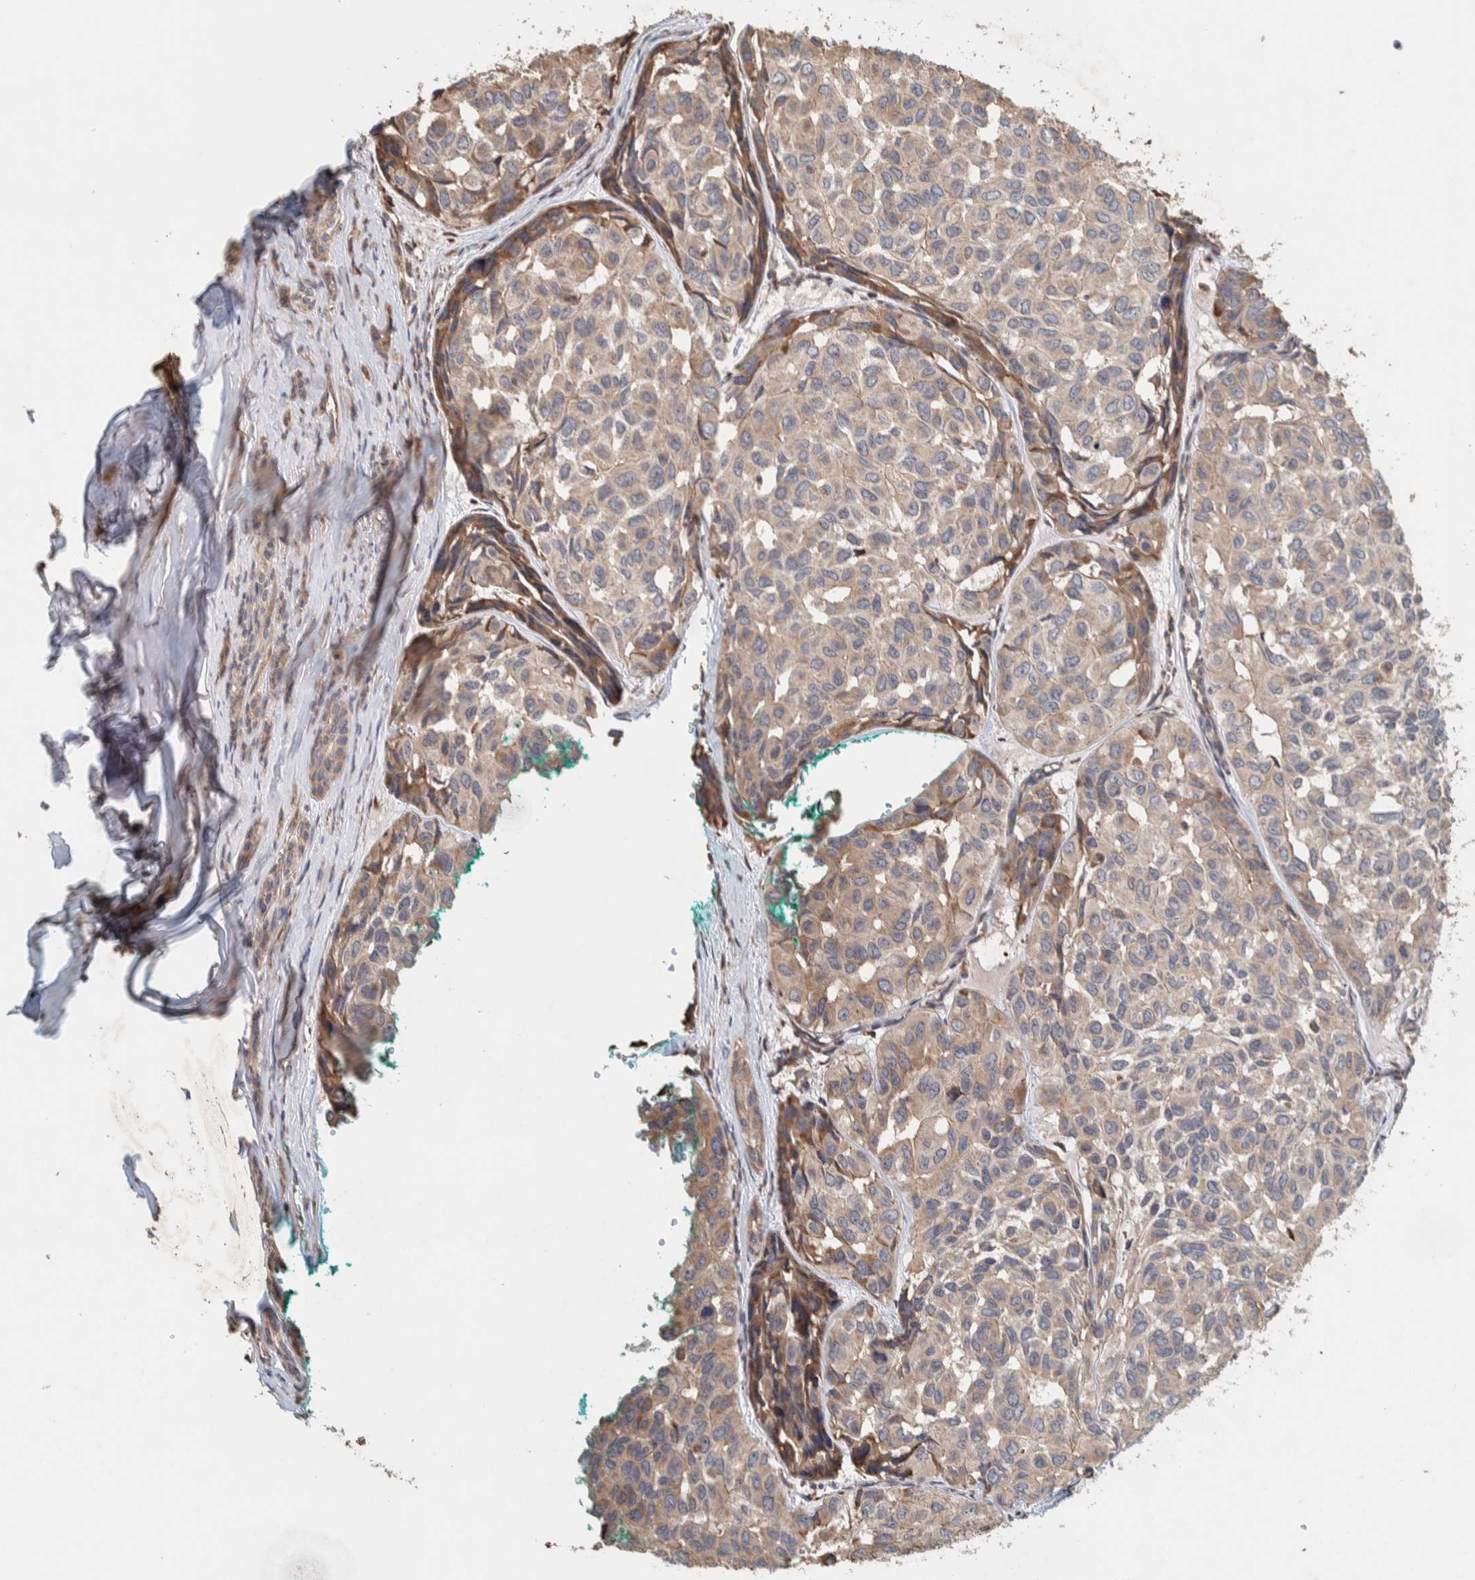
{"staining": {"intensity": "moderate", "quantity": "25%-75%", "location": "cytoplasmic/membranous"}, "tissue": "head and neck cancer", "cell_type": "Tumor cells", "image_type": "cancer", "snomed": [{"axis": "morphology", "description": "Adenocarcinoma, NOS"}, {"axis": "topography", "description": "Salivary gland, NOS"}, {"axis": "topography", "description": "Head-Neck"}], "caption": "Protein staining of adenocarcinoma (head and neck) tissue displays moderate cytoplasmic/membranous staining in approximately 25%-75% of tumor cells. Immunohistochemistry (ihc) stains the protein in brown and the nuclei are stained blue.", "gene": "PLA2G3", "patient": {"sex": "female", "age": 76}}